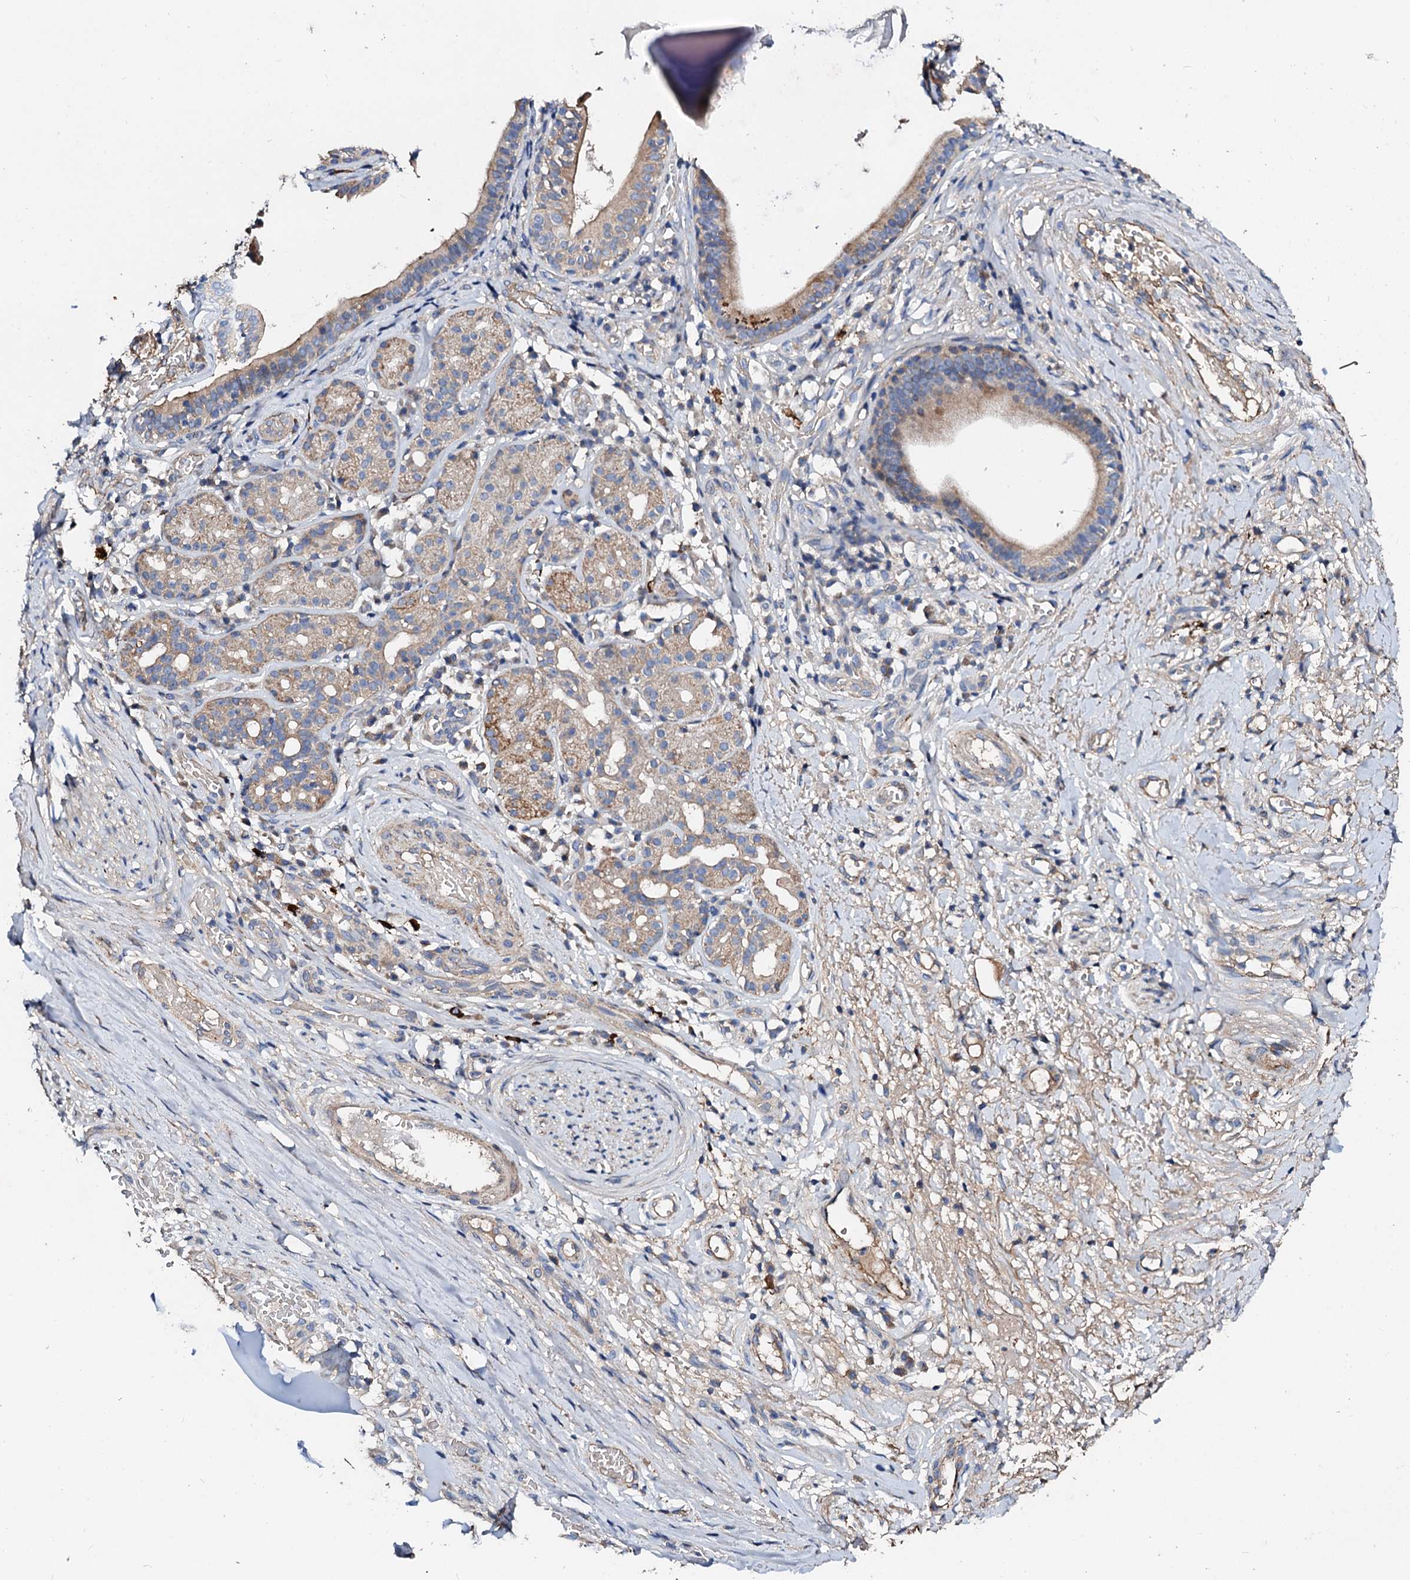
{"staining": {"intensity": "moderate", "quantity": "<25%", "location": "cytoplasmic/membranous"}, "tissue": "adipose tissue", "cell_type": "Adipocytes", "image_type": "normal", "snomed": [{"axis": "morphology", "description": "Normal tissue, NOS"}, {"axis": "morphology", "description": "Basal cell carcinoma"}, {"axis": "topography", "description": "Cartilage tissue"}, {"axis": "topography", "description": "Nasopharynx"}, {"axis": "topography", "description": "Oral tissue"}], "caption": "Benign adipose tissue shows moderate cytoplasmic/membranous expression in about <25% of adipocytes.", "gene": "FIBIN", "patient": {"sex": "female", "age": 77}}